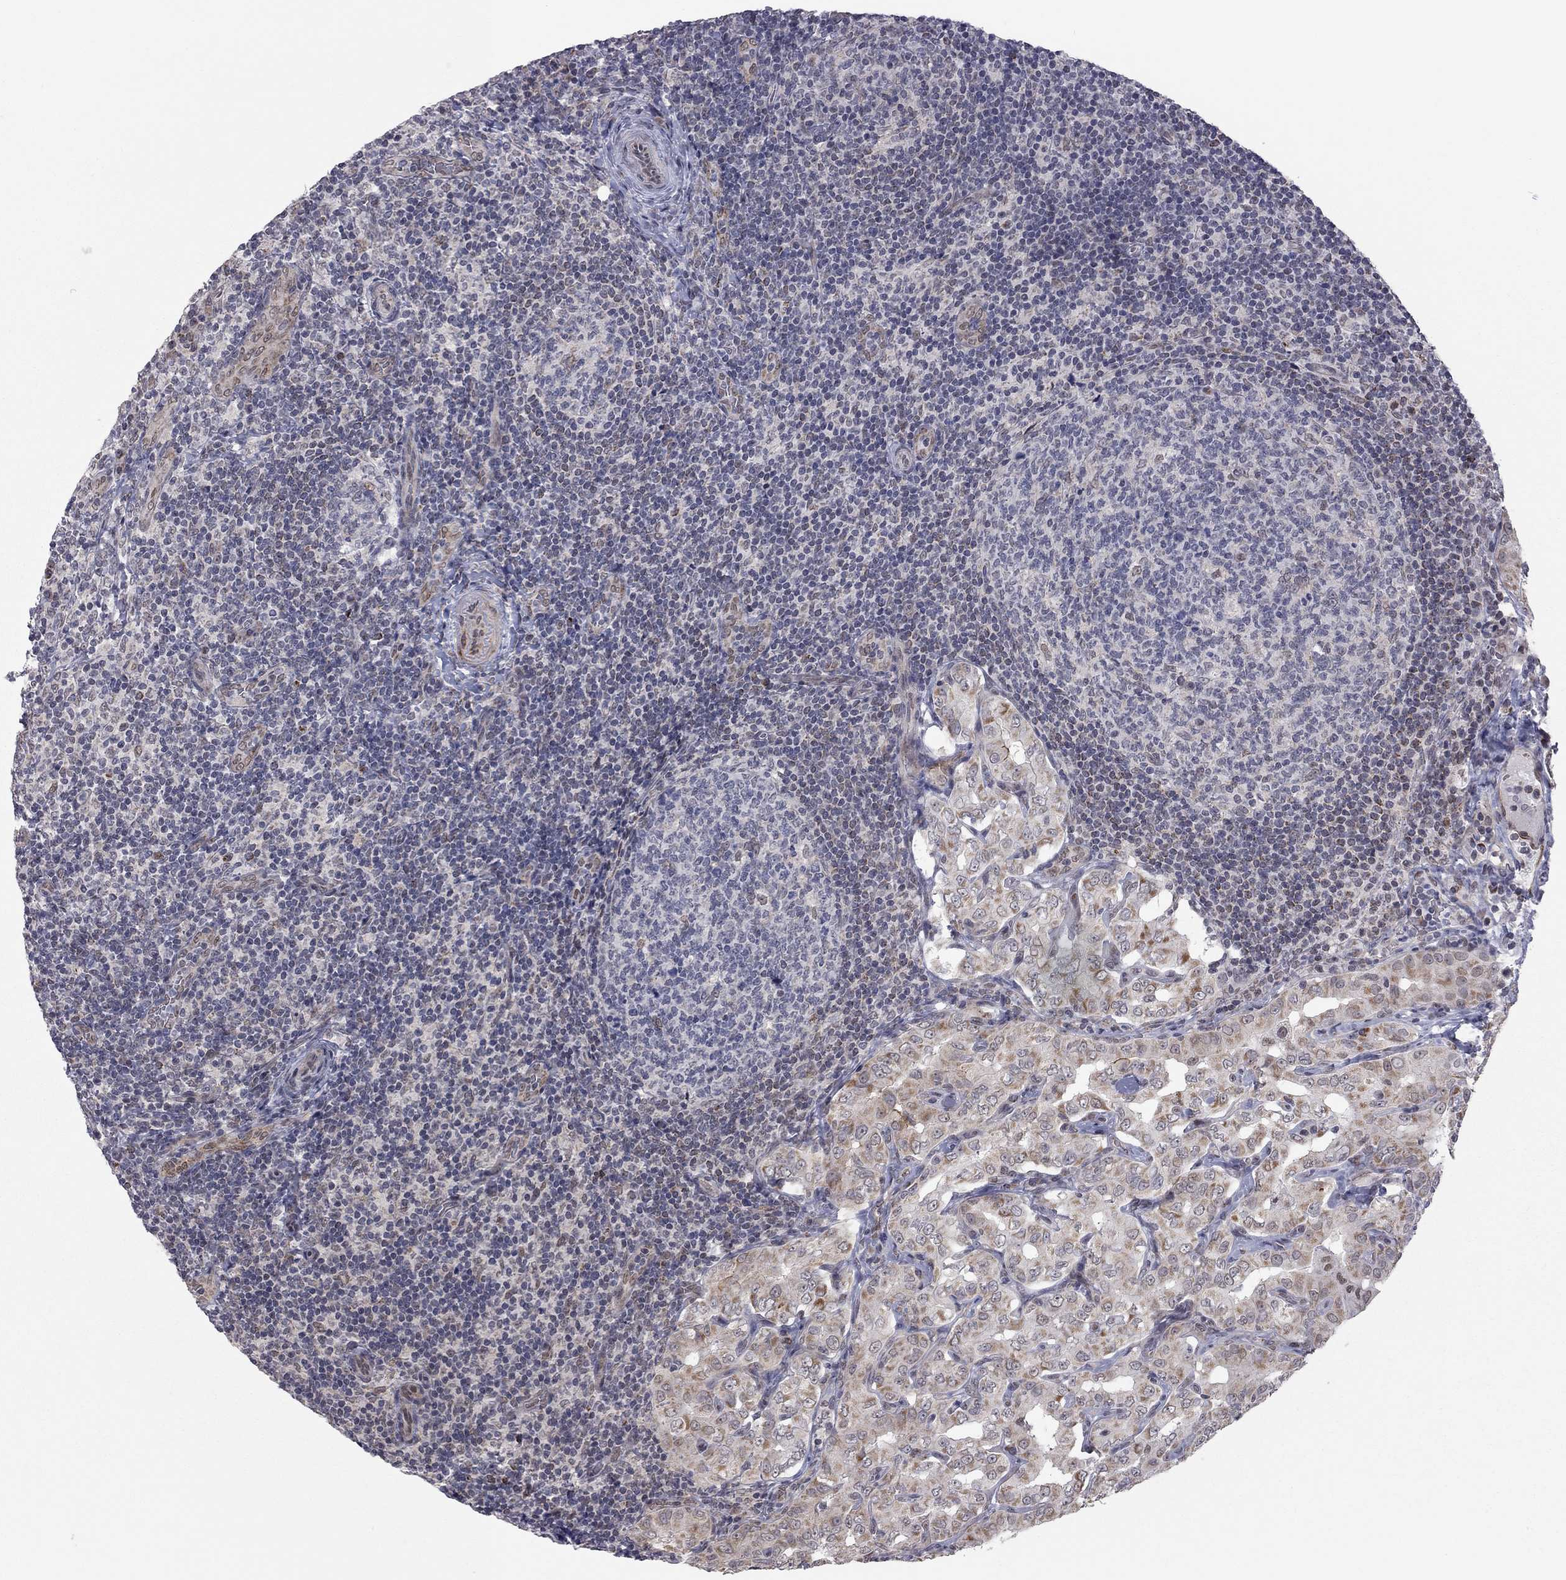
{"staining": {"intensity": "moderate", "quantity": ">75%", "location": "cytoplasmic/membranous"}, "tissue": "thyroid cancer", "cell_type": "Tumor cells", "image_type": "cancer", "snomed": [{"axis": "morphology", "description": "Papillary adenocarcinoma, NOS"}, {"axis": "topography", "description": "Thyroid gland"}], "caption": "Human thyroid cancer (papillary adenocarcinoma) stained with a brown dye demonstrates moderate cytoplasmic/membranous positive staining in approximately >75% of tumor cells.", "gene": "MC3R", "patient": {"sex": "male", "age": 61}}